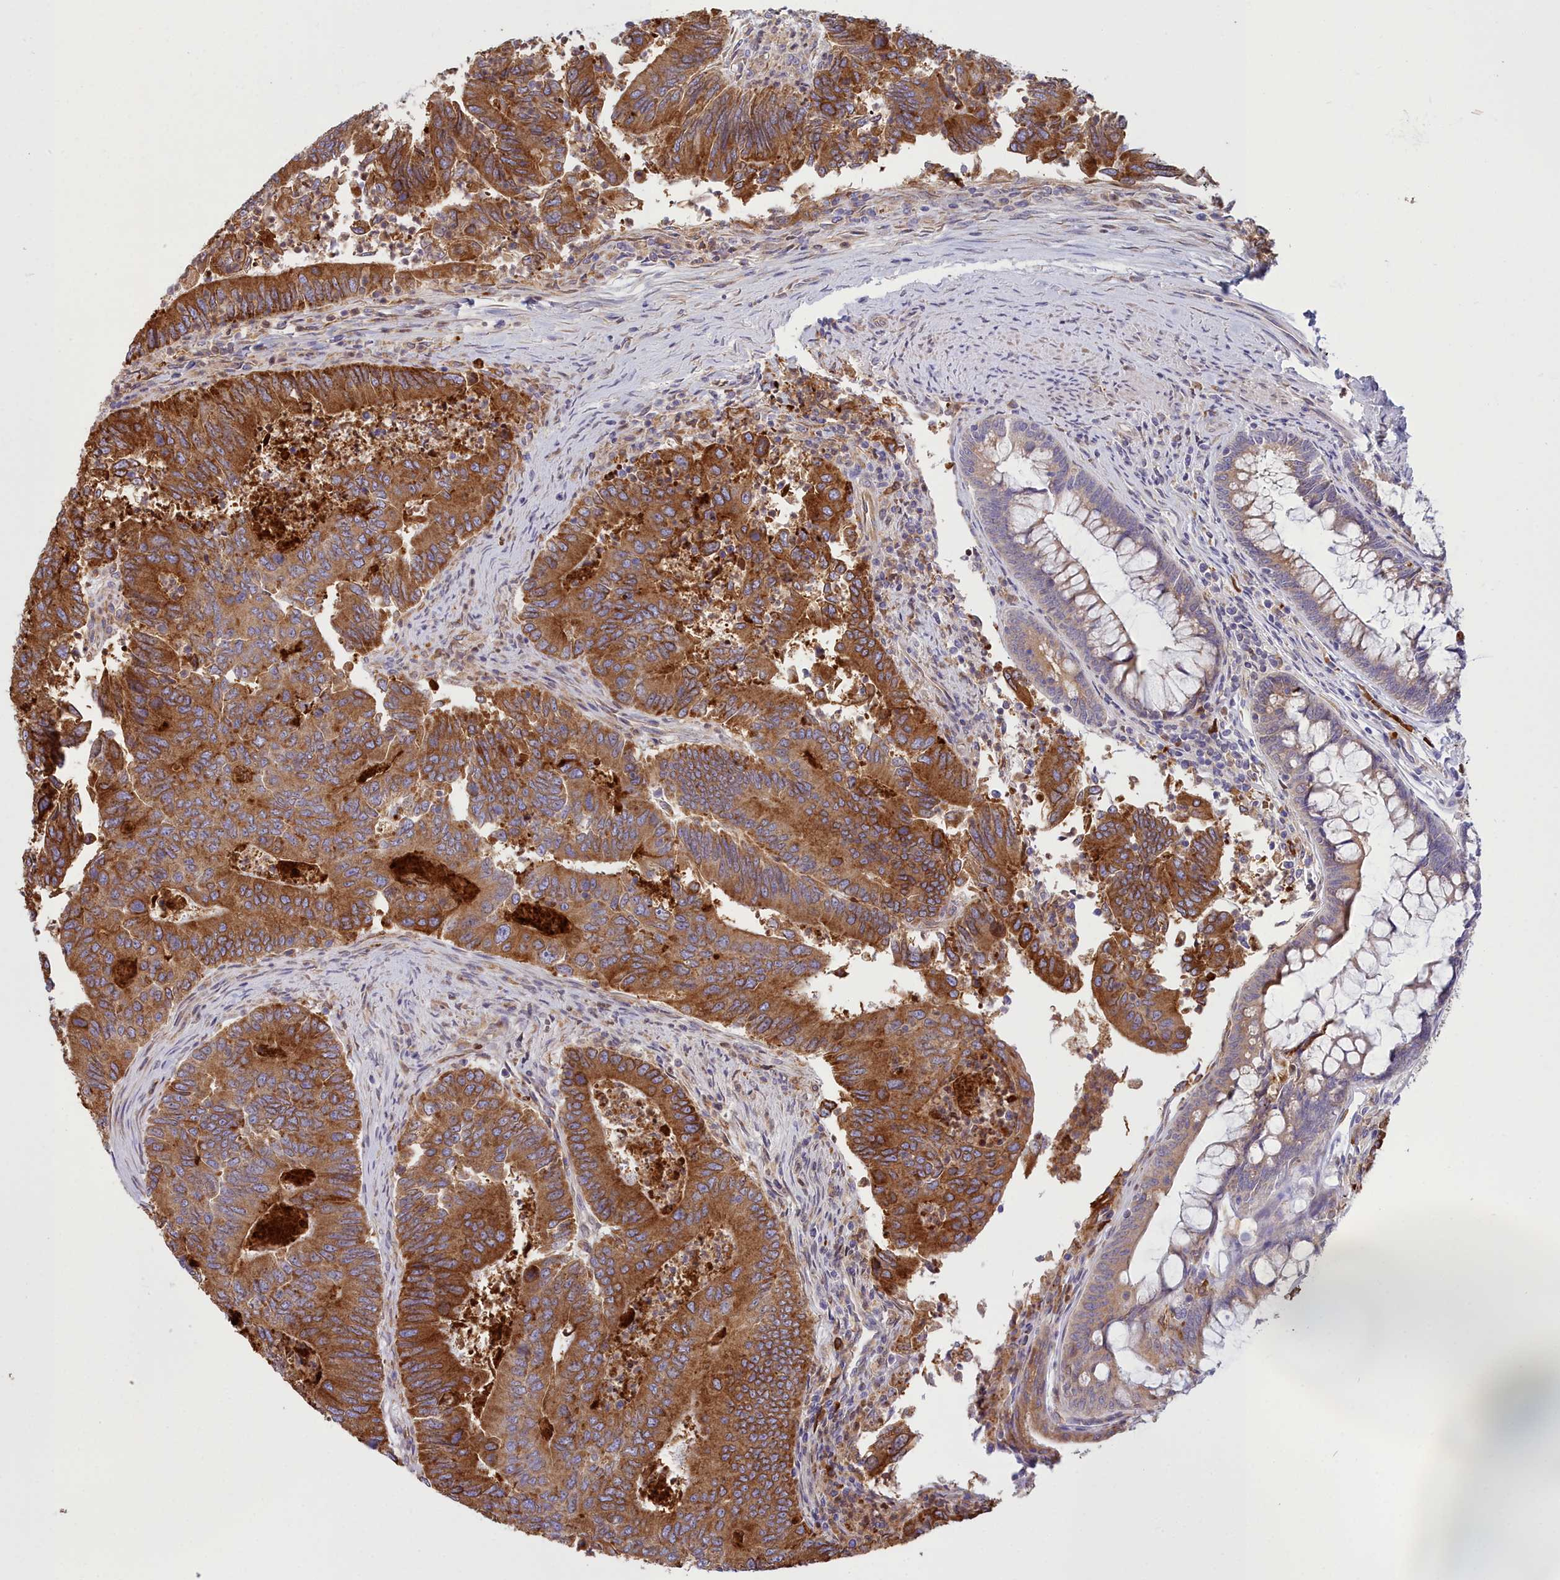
{"staining": {"intensity": "strong", "quantity": ">75%", "location": "cytoplasmic/membranous"}, "tissue": "colorectal cancer", "cell_type": "Tumor cells", "image_type": "cancer", "snomed": [{"axis": "morphology", "description": "Adenocarcinoma, NOS"}, {"axis": "topography", "description": "Colon"}], "caption": "Brown immunohistochemical staining in colorectal cancer (adenocarcinoma) exhibits strong cytoplasmic/membranous expression in about >75% of tumor cells.", "gene": "HM13", "patient": {"sex": "female", "age": 67}}